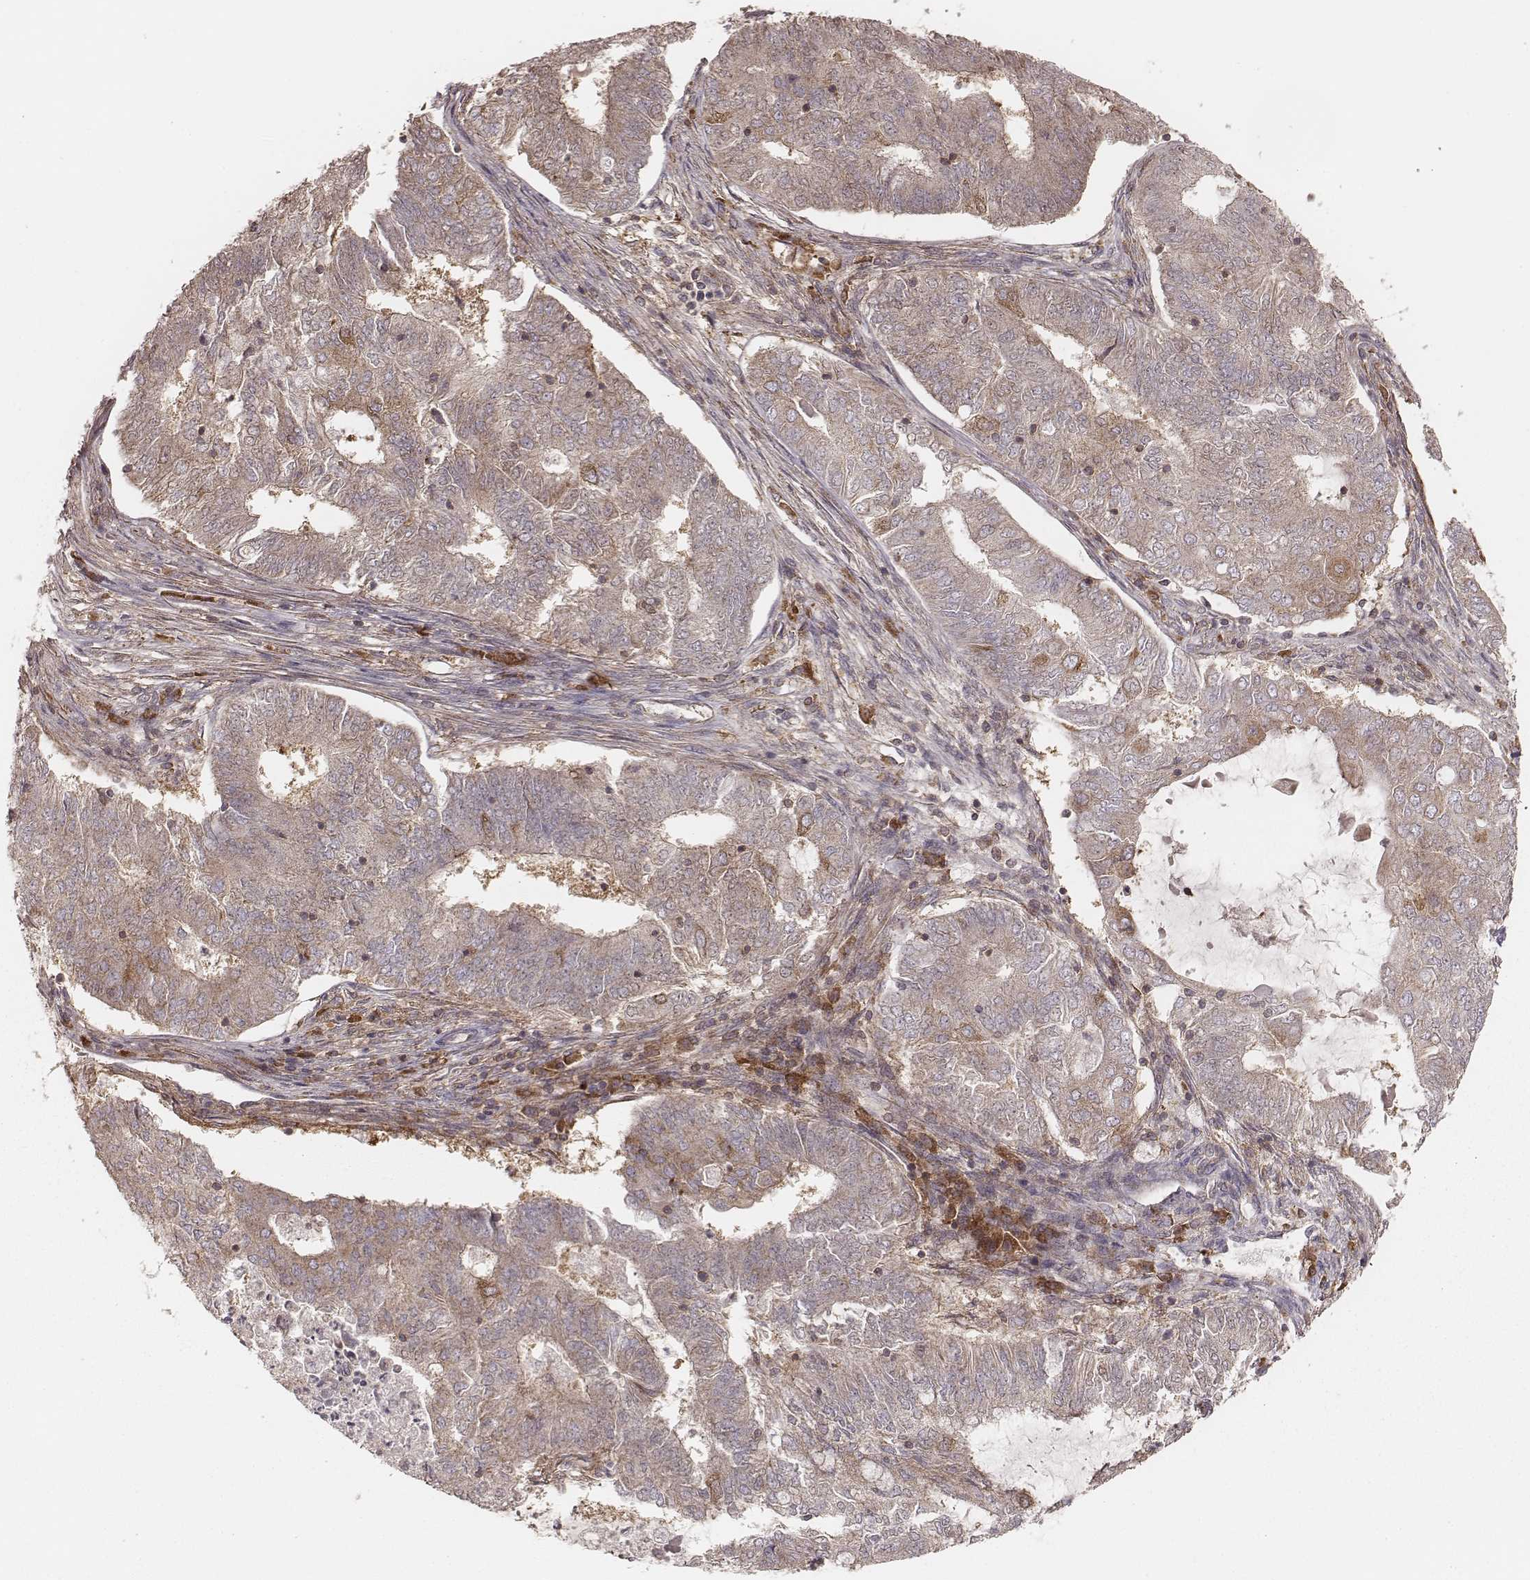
{"staining": {"intensity": "weak", "quantity": "25%-75%", "location": "cytoplasmic/membranous"}, "tissue": "endometrial cancer", "cell_type": "Tumor cells", "image_type": "cancer", "snomed": [{"axis": "morphology", "description": "Adenocarcinoma, NOS"}, {"axis": "topography", "description": "Endometrium"}], "caption": "Human endometrial cancer stained for a protein (brown) displays weak cytoplasmic/membranous positive positivity in approximately 25%-75% of tumor cells.", "gene": "CARS1", "patient": {"sex": "female", "age": 62}}